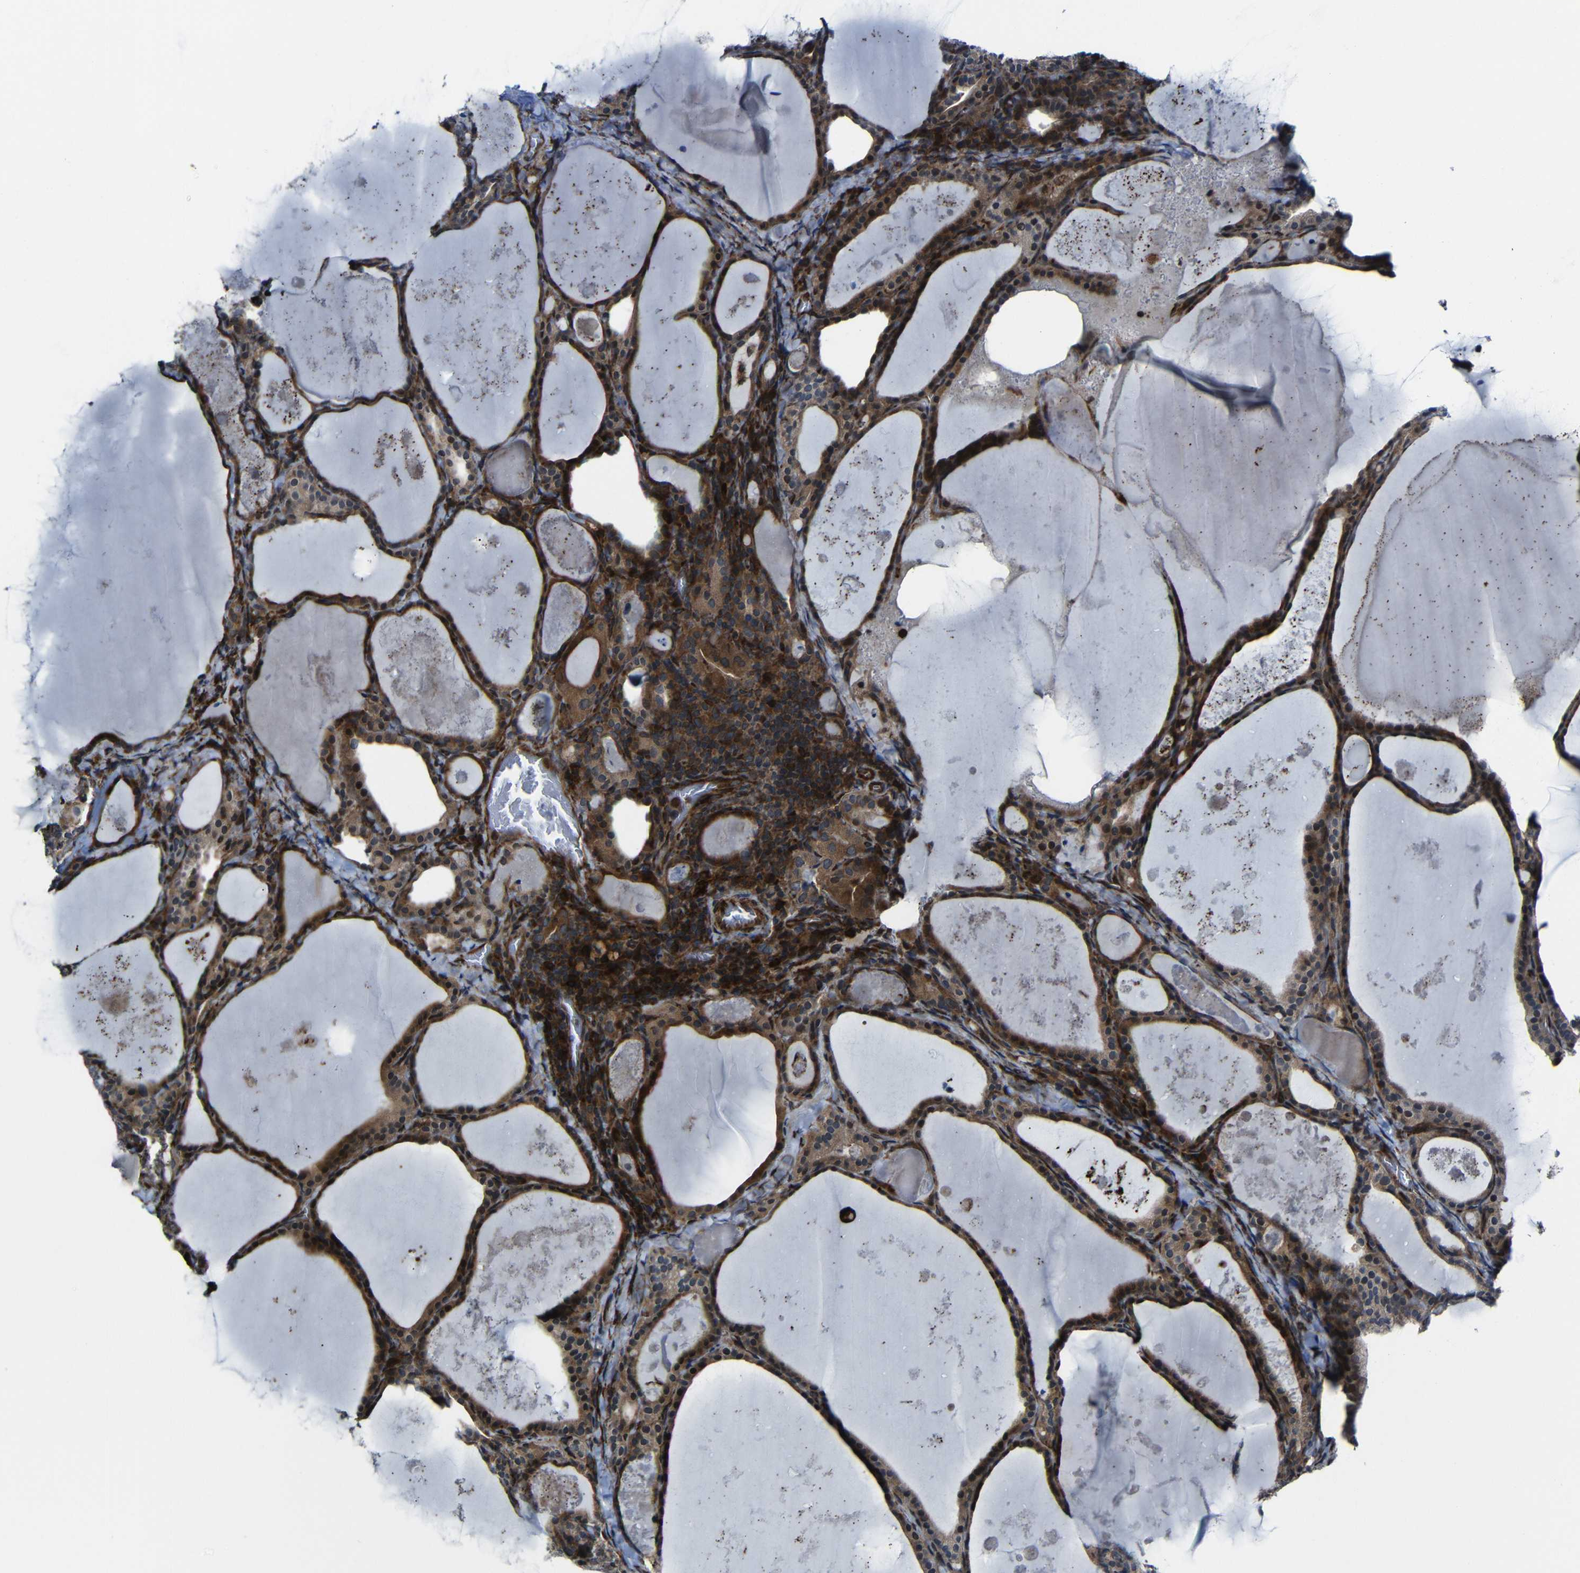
{"staining": {"intensity": "moderate", "quantity": ">75%", "location": "cytoplasmic/membranous"}, "tissue": "thyroid cancer", "cell_type": "Tumor cells", "image_type": "cancer", "snomed": [{"axis": "morphology", "description": "Papillary adenocarcinoma, NOS"}, {"axis": "topography", "description": "Thyroid gland"}], "caption": "Immunohistochemical staining of human thyroid cancer (papillary adenocarcinoma) shows medium levels of moderate cytoplasmic/membranous positivity in approximately >75% of tumor cells.", "gene": "KIAA0513", "patient": {"sex": "female", "age": 42}}